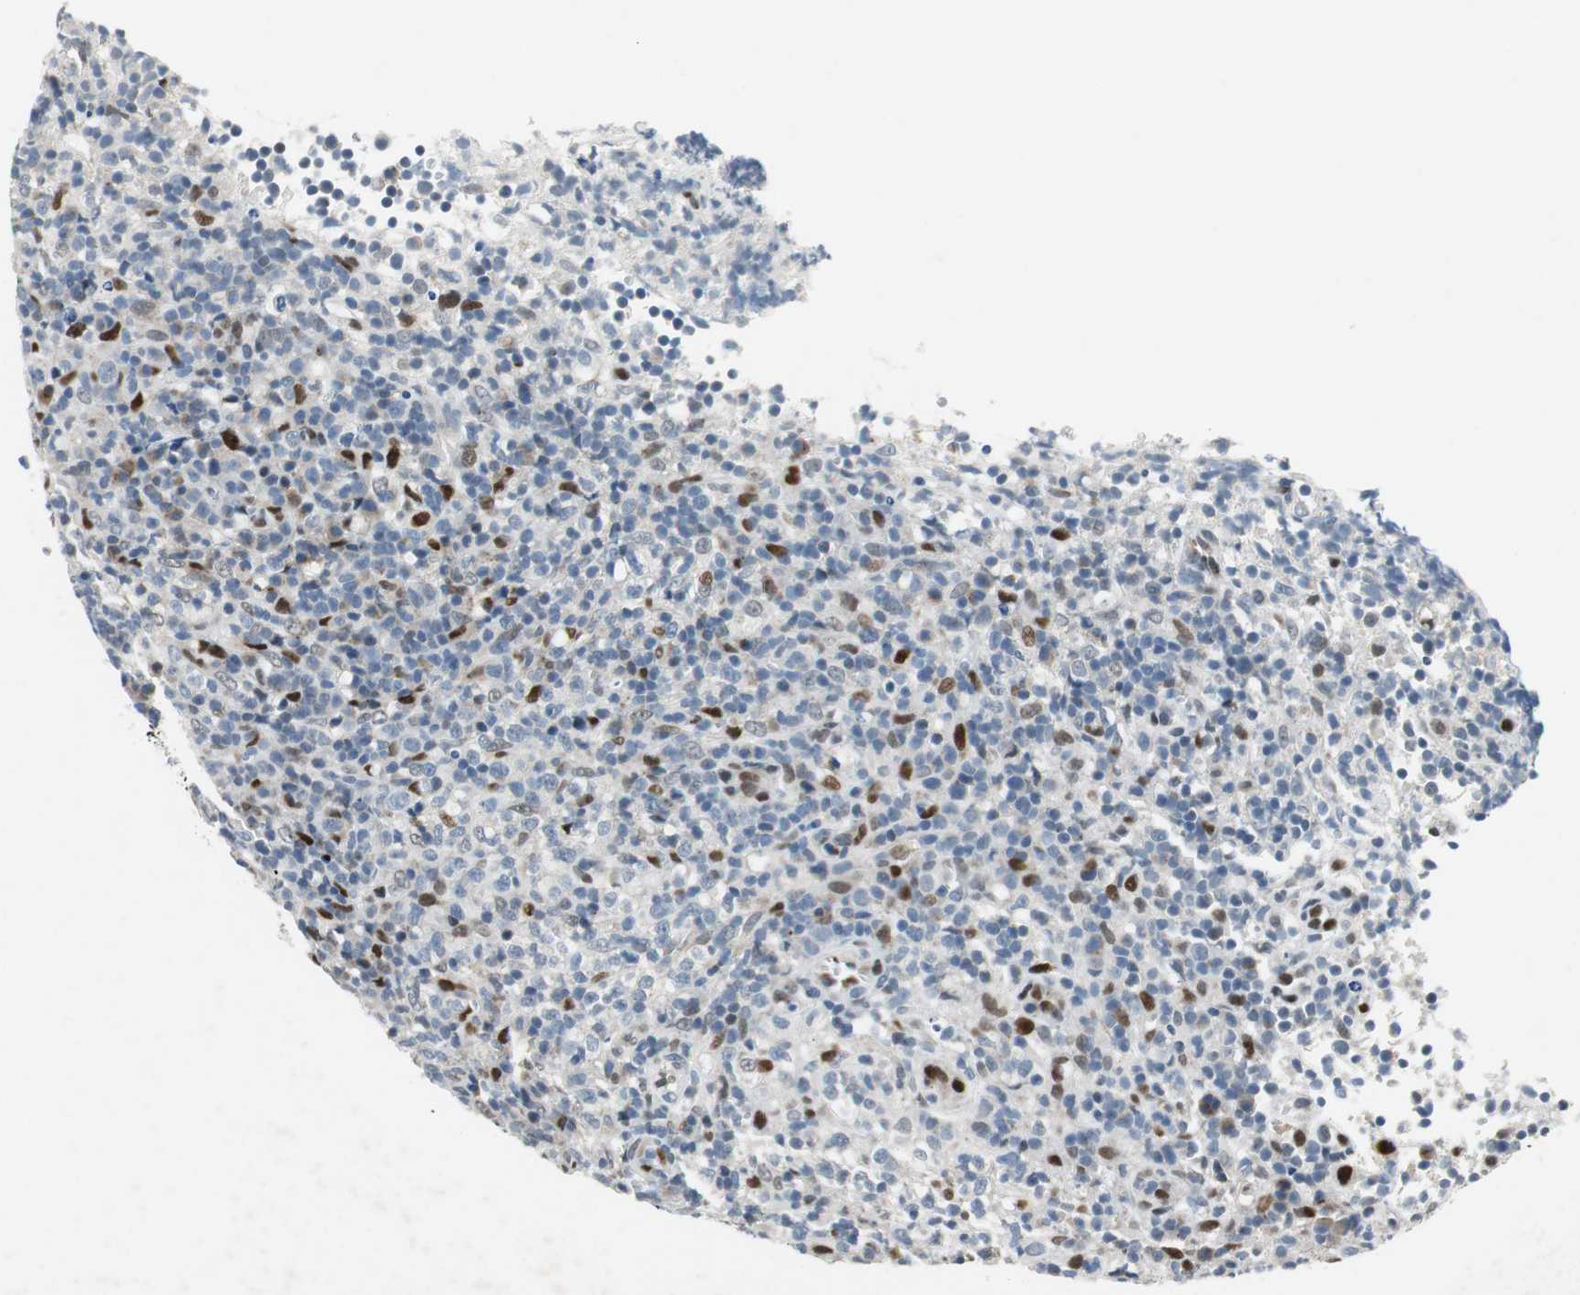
{"staining": {"intensity": "strong", "quantity": "<25%", "location": "nuclear"}, "tissue": "lymphoma", "cell_type": "Tumor cells", "image_type": "cancer", "snomed": [{"axis": "morphology", "description": "Malignant lymphoma, non-Hodgkin's type, High grade"}, {"axis": "topography", "description": "Lymph node"}], "caption": "Protein staining exhibits strong nuclear positivity in approximately <25% of tumor cells in high-grade malignant lymphoma, non-Hodgkin's type. (DAB IHC with brightfield microscopy, high magnification).", "gene": "AJUBA", "patient": {"sex": "female", "age": 76}}